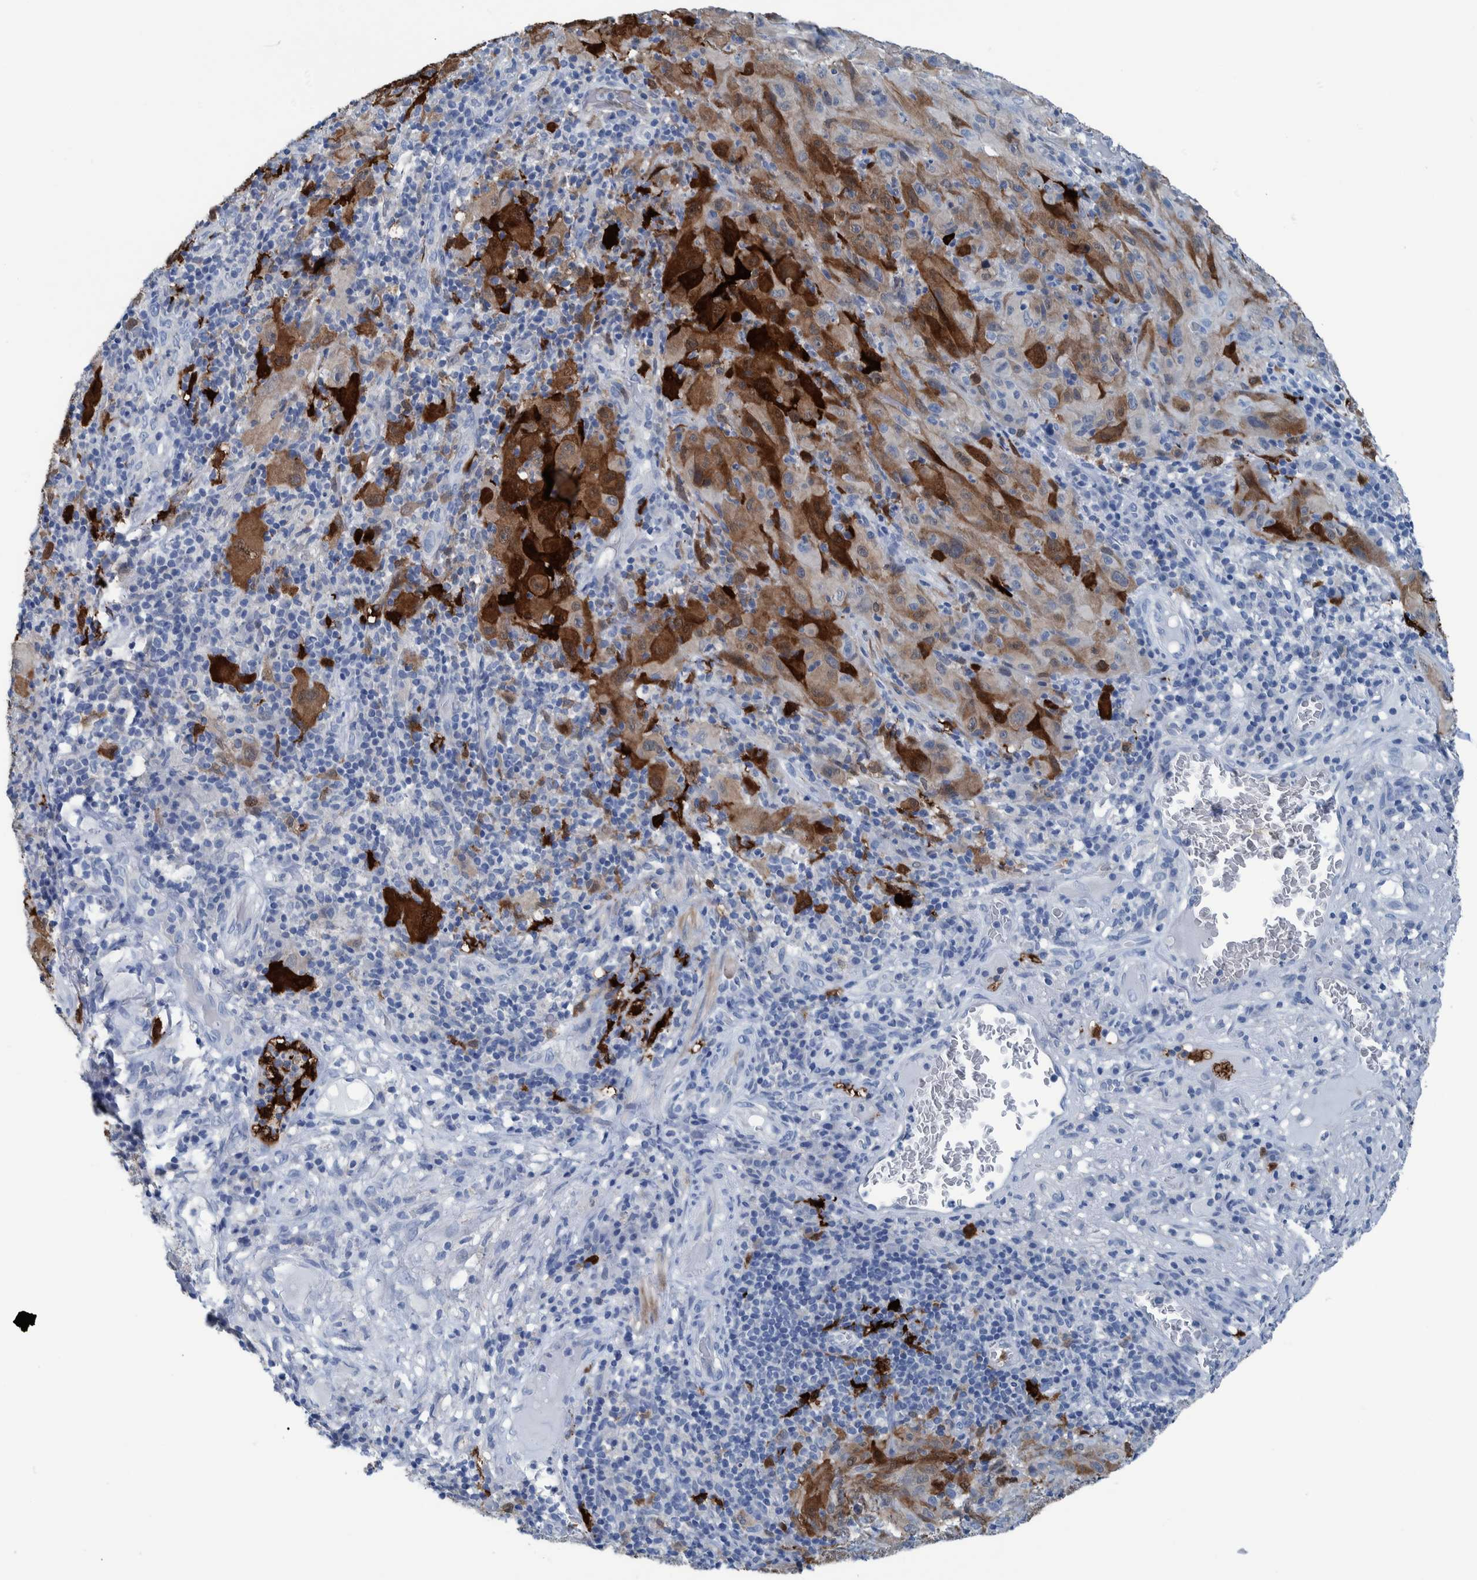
{"staining": {"intensity": "strong", "quantity": "<25%", "location": "cytoplasmic/membranous"}, "tissue": "melanoma", "cell_type": "Tumor cells", "image_type": "cancer", "snomed": [{"axis": "morphology", "description": "Malignant melanoma, NOS"}, {"axis": "topography", "description": "Skin of head"}], "caption": "Tumor cells reveal strong cytoplasmic/membranous staining in about <25% of cells in melanoma. Nuclei are stained in blue.", "gene": "IDO1", "patient": {"sex": "male", "age": 96}}